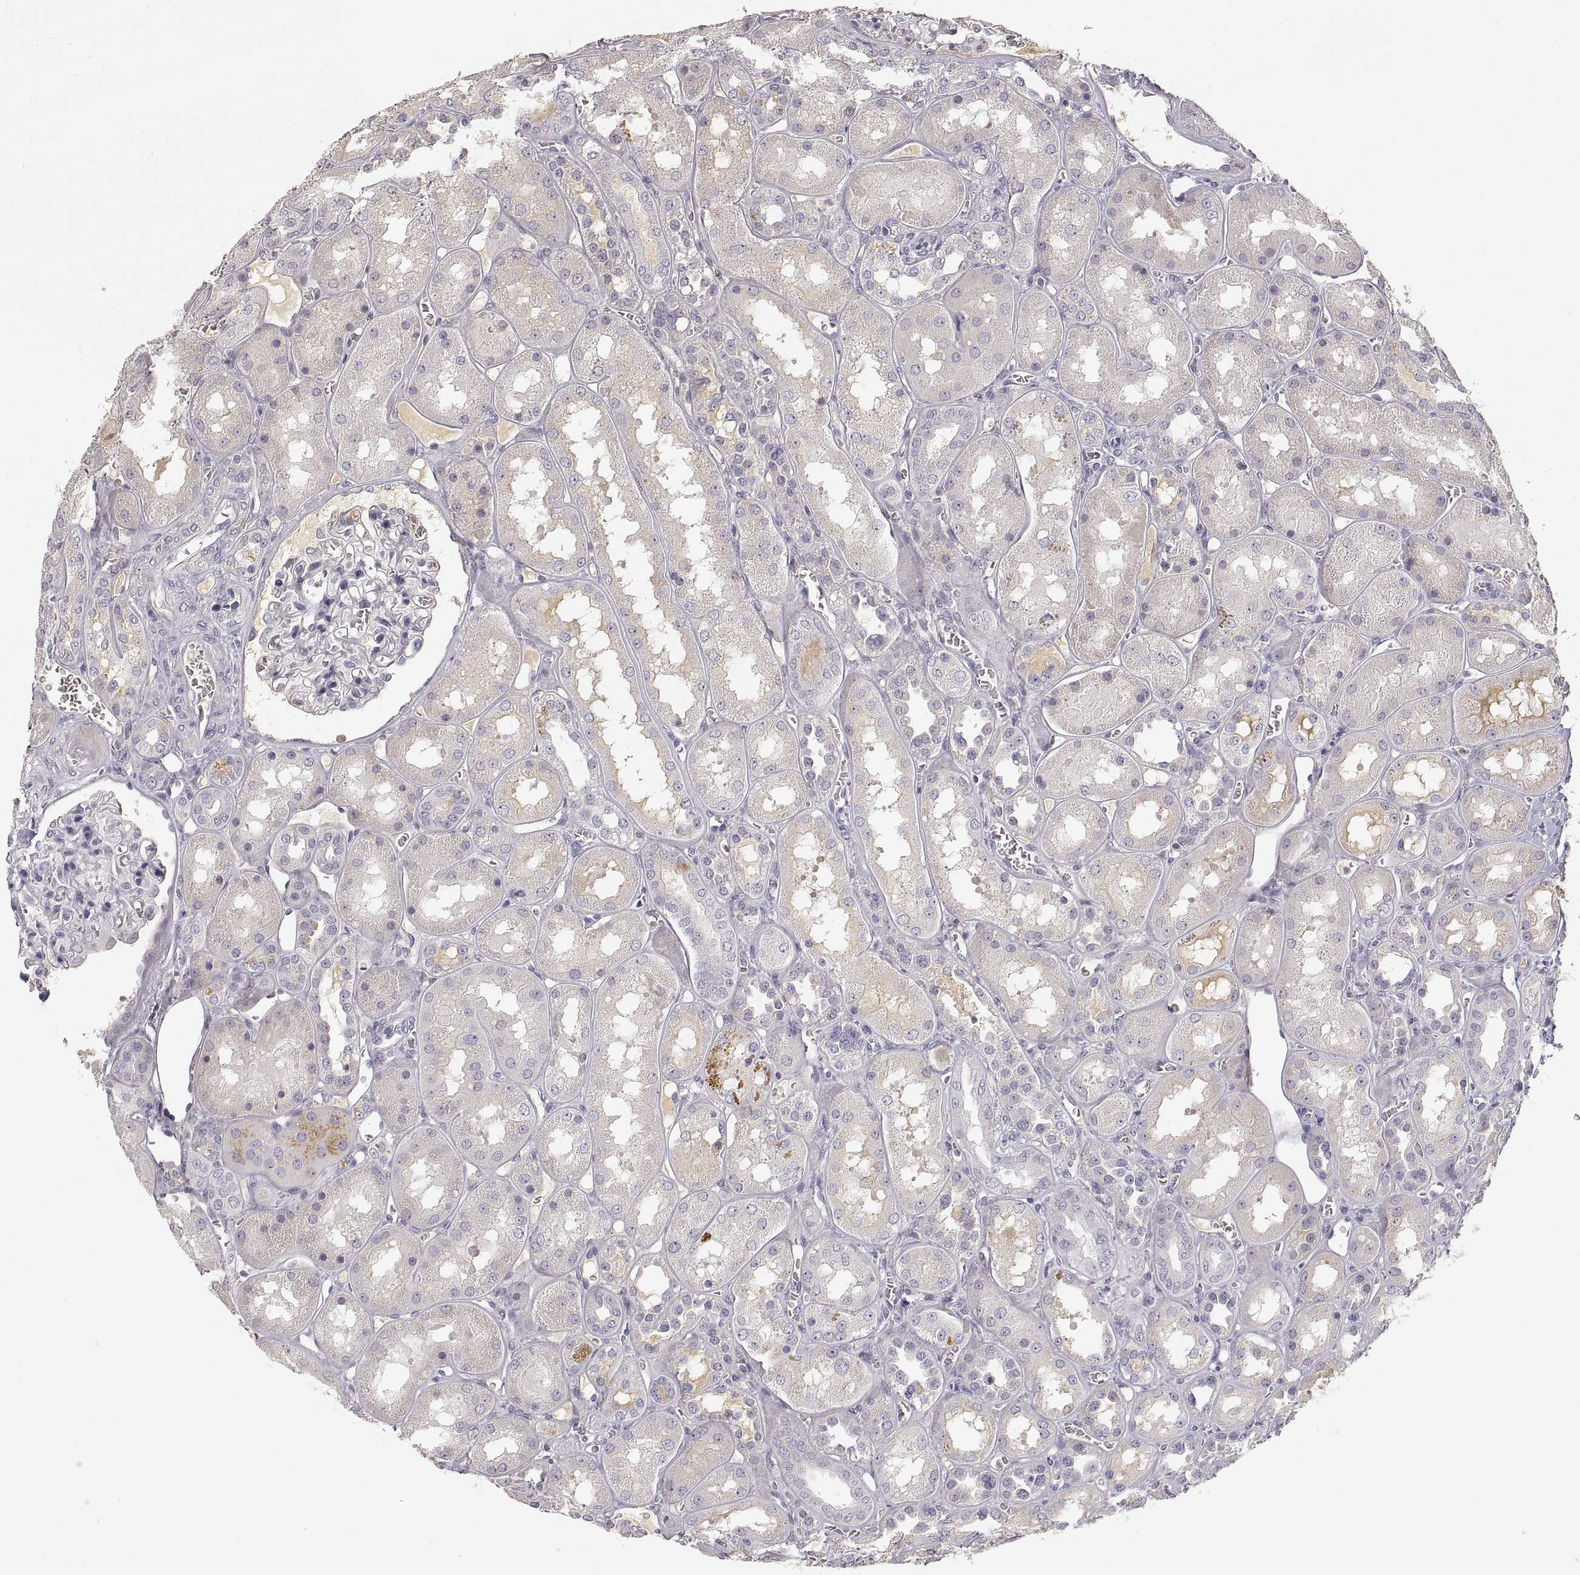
{"staining": {"intensity": "negative", "quantity": "none", "location": "none"}, "tissue": "kidney", "cell_type": "Cells in glomeruli", "image_type": "normal", "snomed": [{"axis": "morphology", "description": "Normal tissue, NOS"}, {"axis": "topography", "description": "Kidney"}], "caption": "Kidney was stained to show a protein in brown. There is no significant staining in cells in glomeruli. (Stains: DAB (3,3'-diaminobenzidine) immunohistochemistry with hematoxylin counter stain, Microscopy: brightfield microscopy at high magnification).", "gene": "RUNDC3A", "patient": {"sex": "male", "age": 73}}